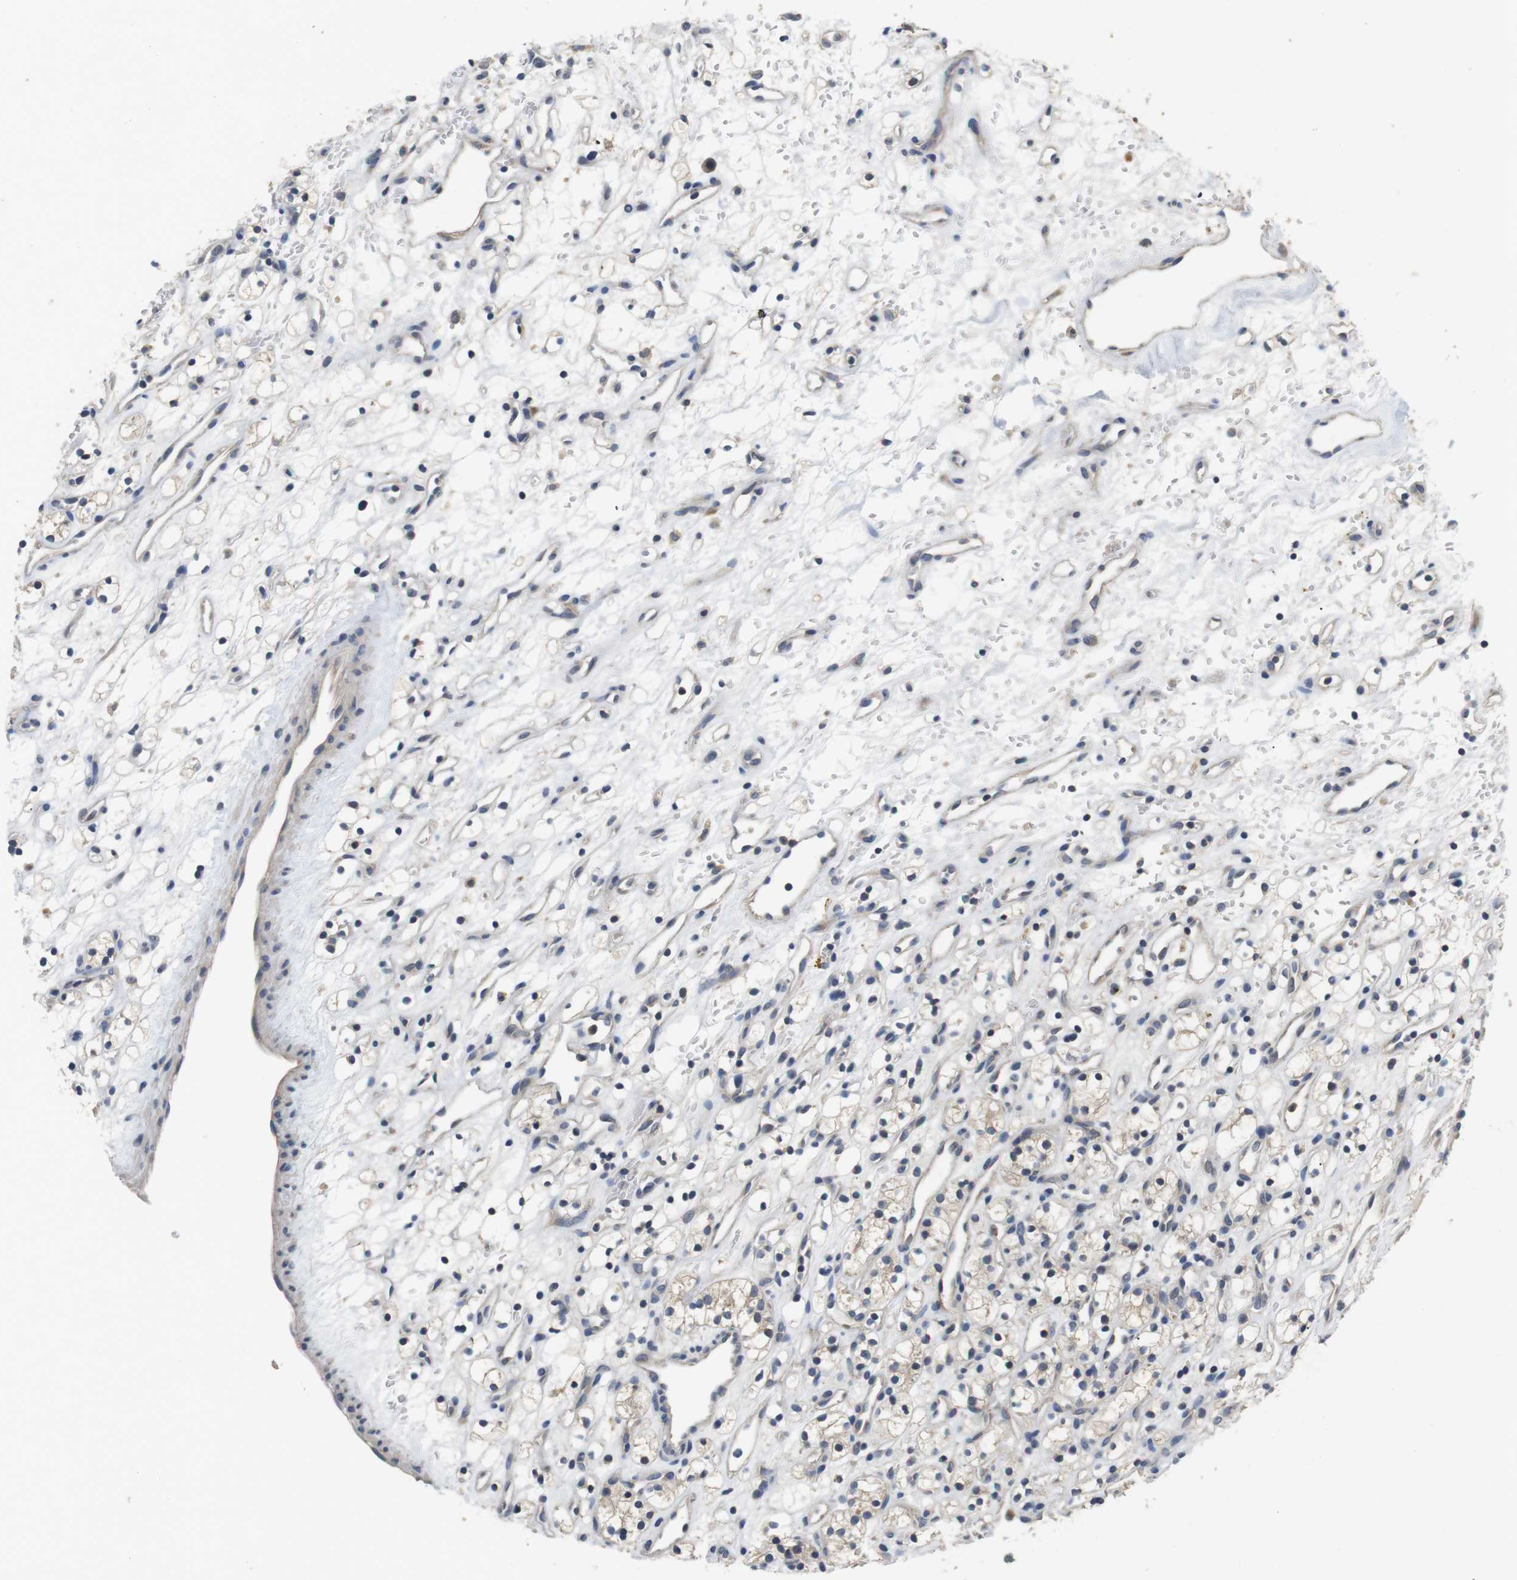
{"staining": {"intensity": "weak", "quantity": ">75%", "location": "cytoplasmic/membranous"}, "tissue": "renal cancer", "cell_type": "Tumor cells", "image_type": "cancer", "snomed": [{"axis": "morphology", "description": "Adenocarcinoma, NOS"}, {"axis": "topography", "description": "Kidney"}], "caption": "There is low levels of weak cytoplasmic/membranous positivity in tumor cells of adenocarcinoma (renal), as demonstrated by immunohistochemical staining (brown color).", "gene": "ADGRL3", "patient": {"sex": "female", "age": 60}}